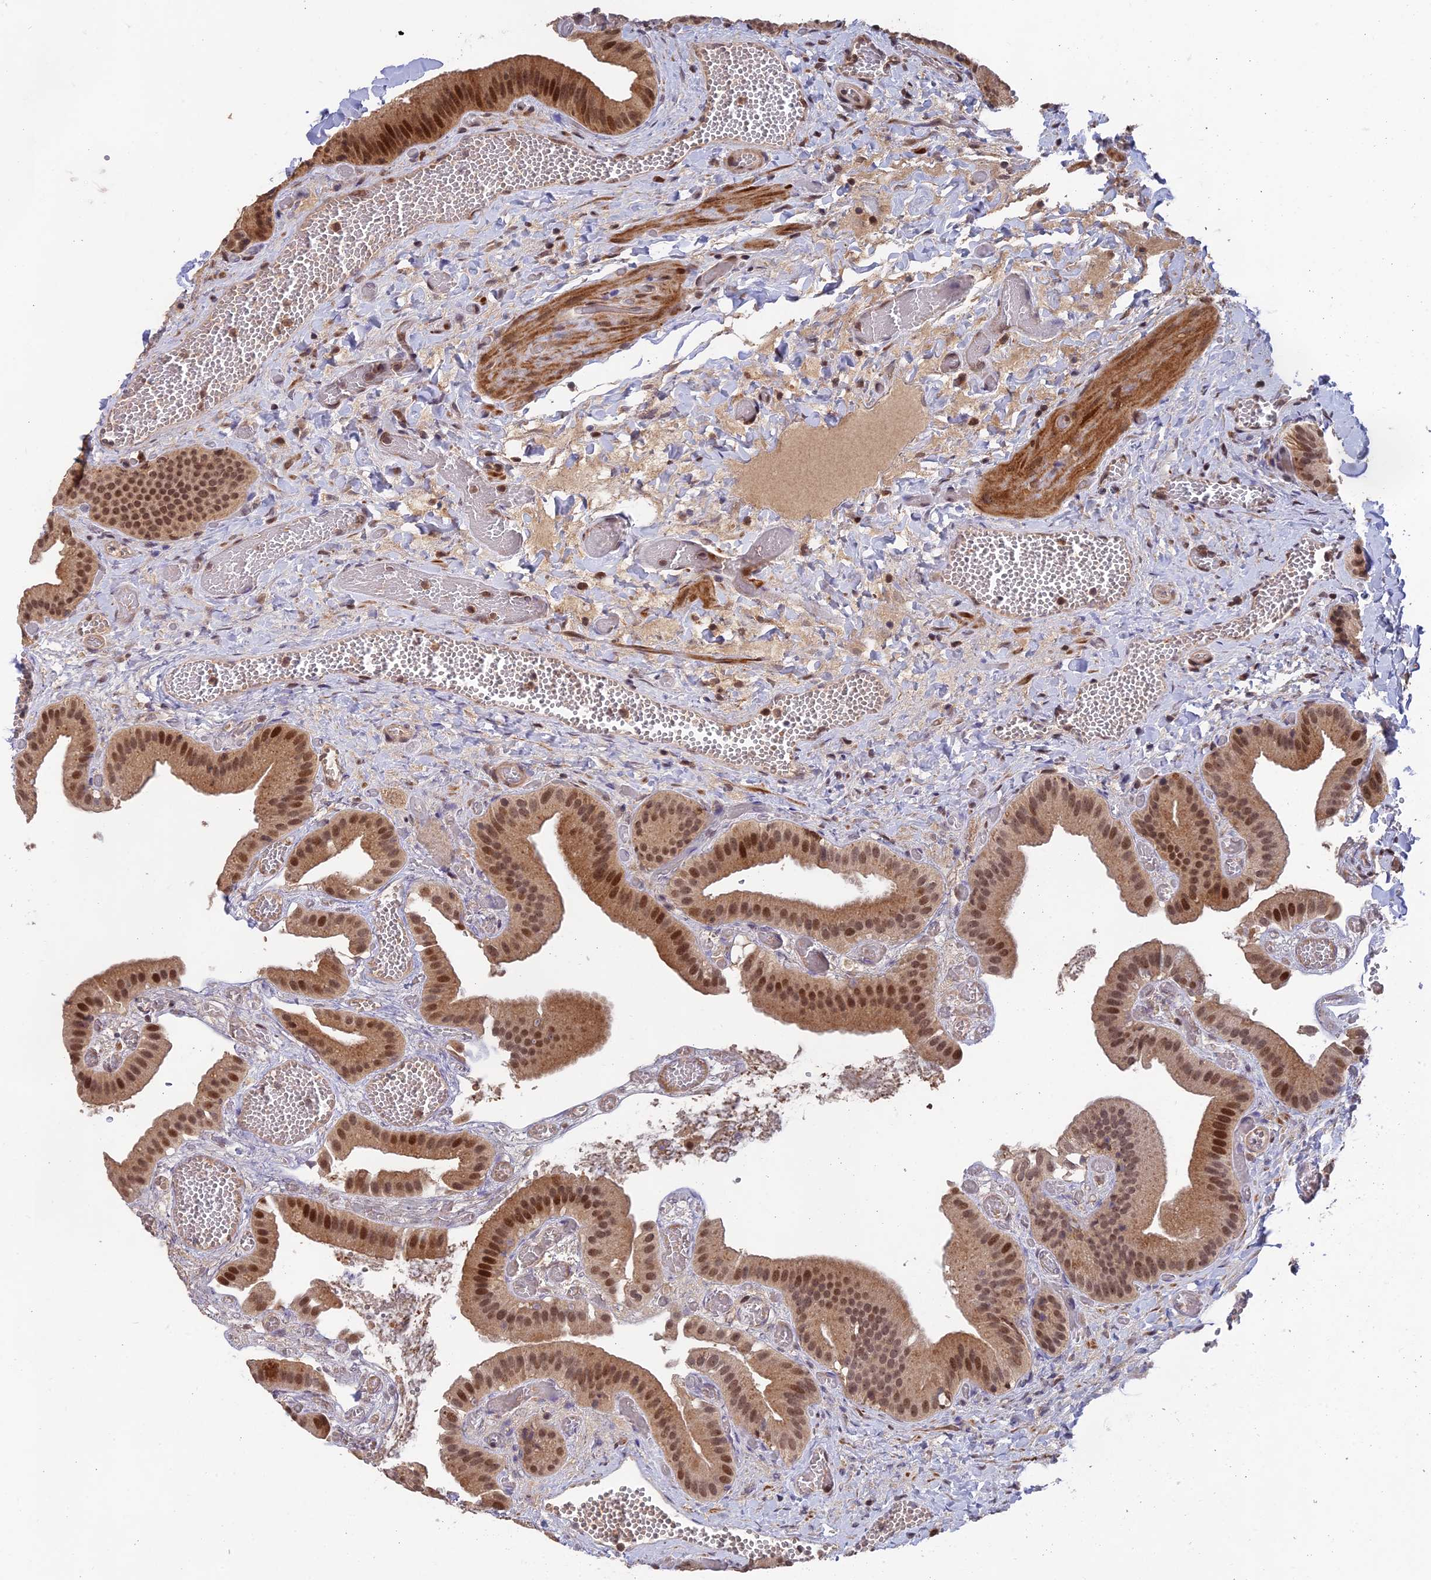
{"staining": {"intensity": "moderate", "quantity": ">75%", "location": "cytoplasmic/membranous,nuclear"}, "tissue": "gallbladder", "cell_type": "Glandular cells", "image_type": "normal", "snomed": [{"axis": "morphology", "description": "Normal tissue, NOS"}, {"axis": "topography", "description": "Gallbladder"}], "caption": "Benign gallbladder was stained to show a protein in brown. There is medium levels of moderate cytoplasmic/membranous,nuclear staining in approximately >75% of glandular cells.", "gene": "OSBPL1A", "patient": {"sex": "female", "age": 64}}